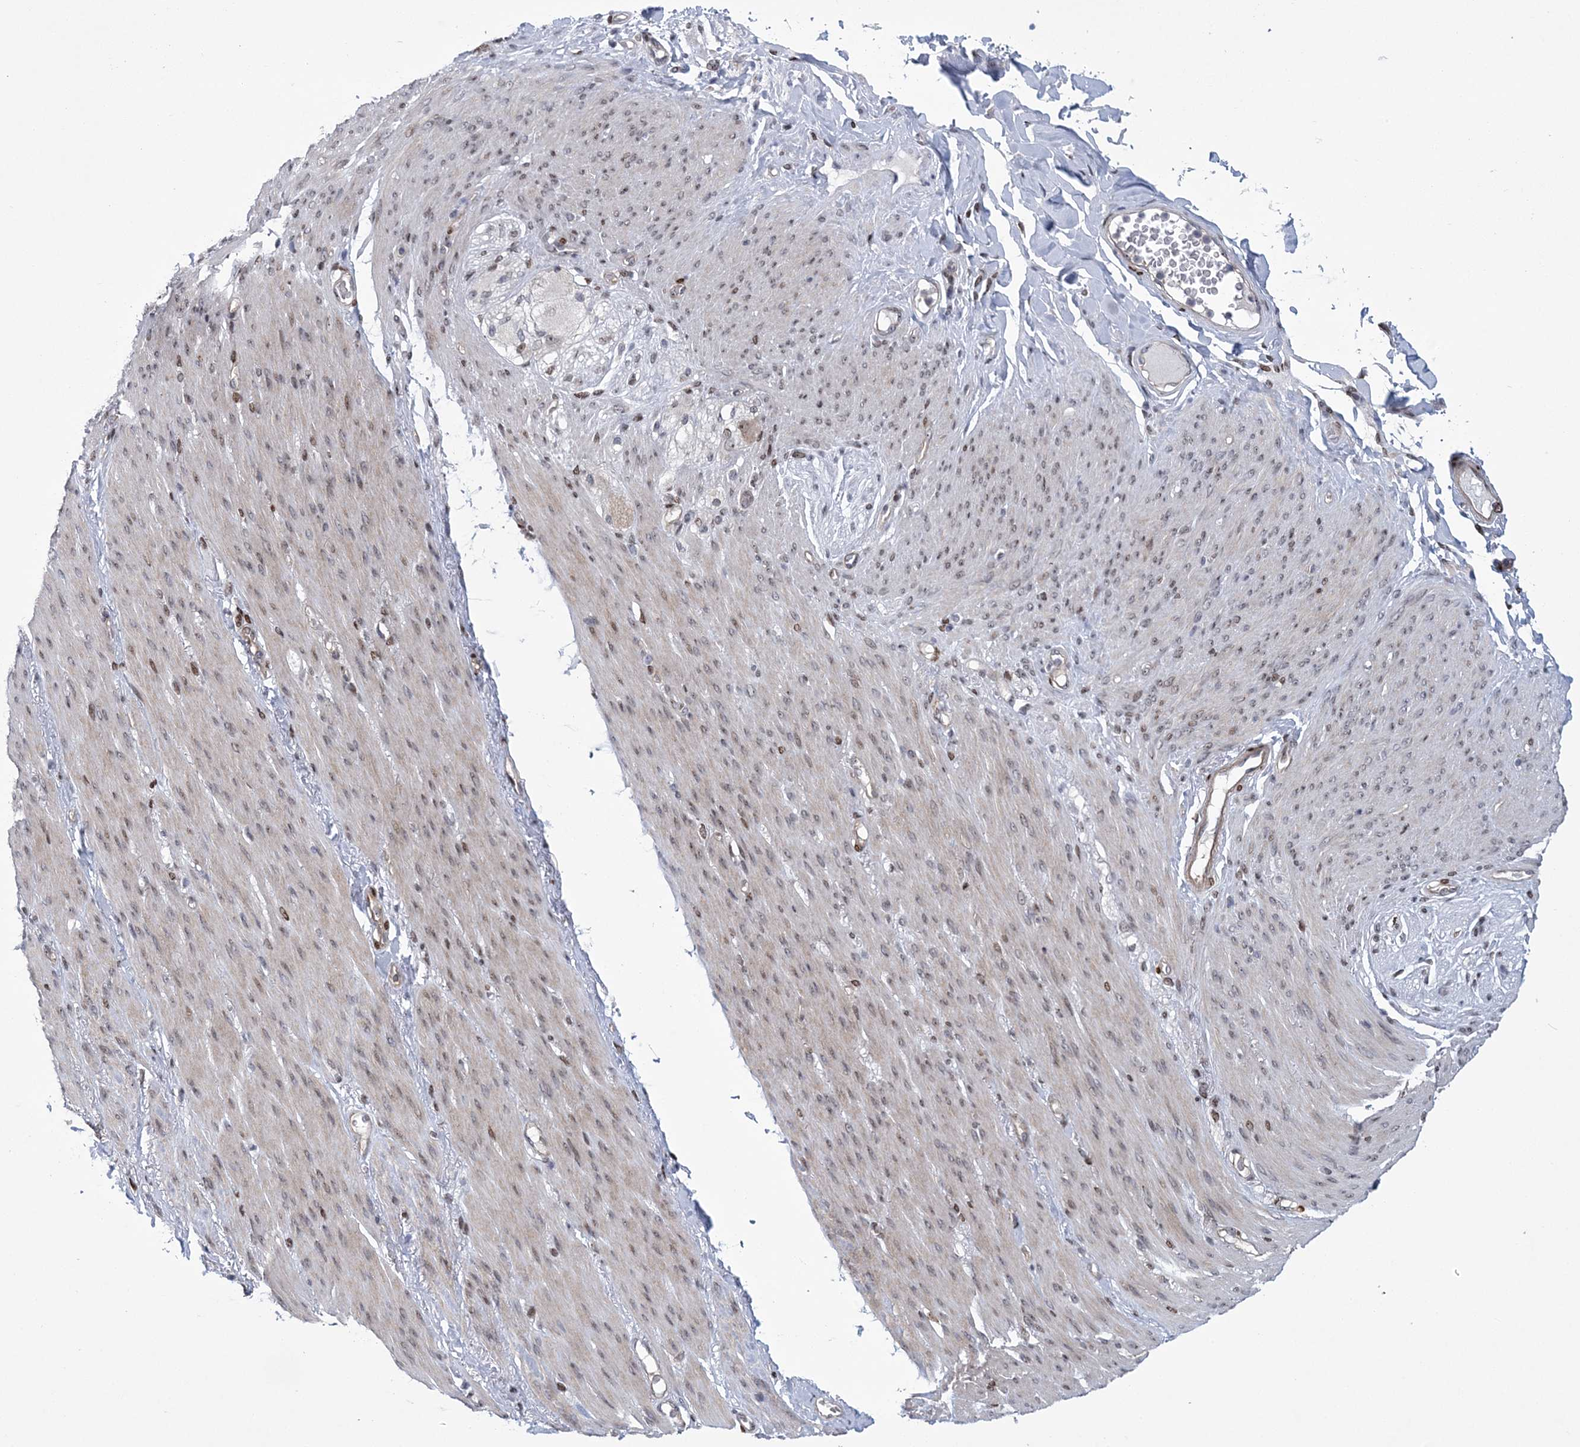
{"staining": {"intensity": "negative", "quantity": "none", "location": "none"}, "tissue": "adipose tissue", "cell_type": "Adipocytes", "image_type": "normal", "snomed": [{"axis": "morphology", "description": "Normal tissue, NOS"}, {"axis": "topography", "description": "Colon"}, {"axis": "topography", "description": "Peripheral nerve tissue"}], "caption": "Immunohistochemistry (IHC) image of unremarkable human adipose tissue stained for a protein (brown), which displays no expression in adipocytes.", "gene": "HOMEZ", "patient": {"sex": "female", "age": 61}}